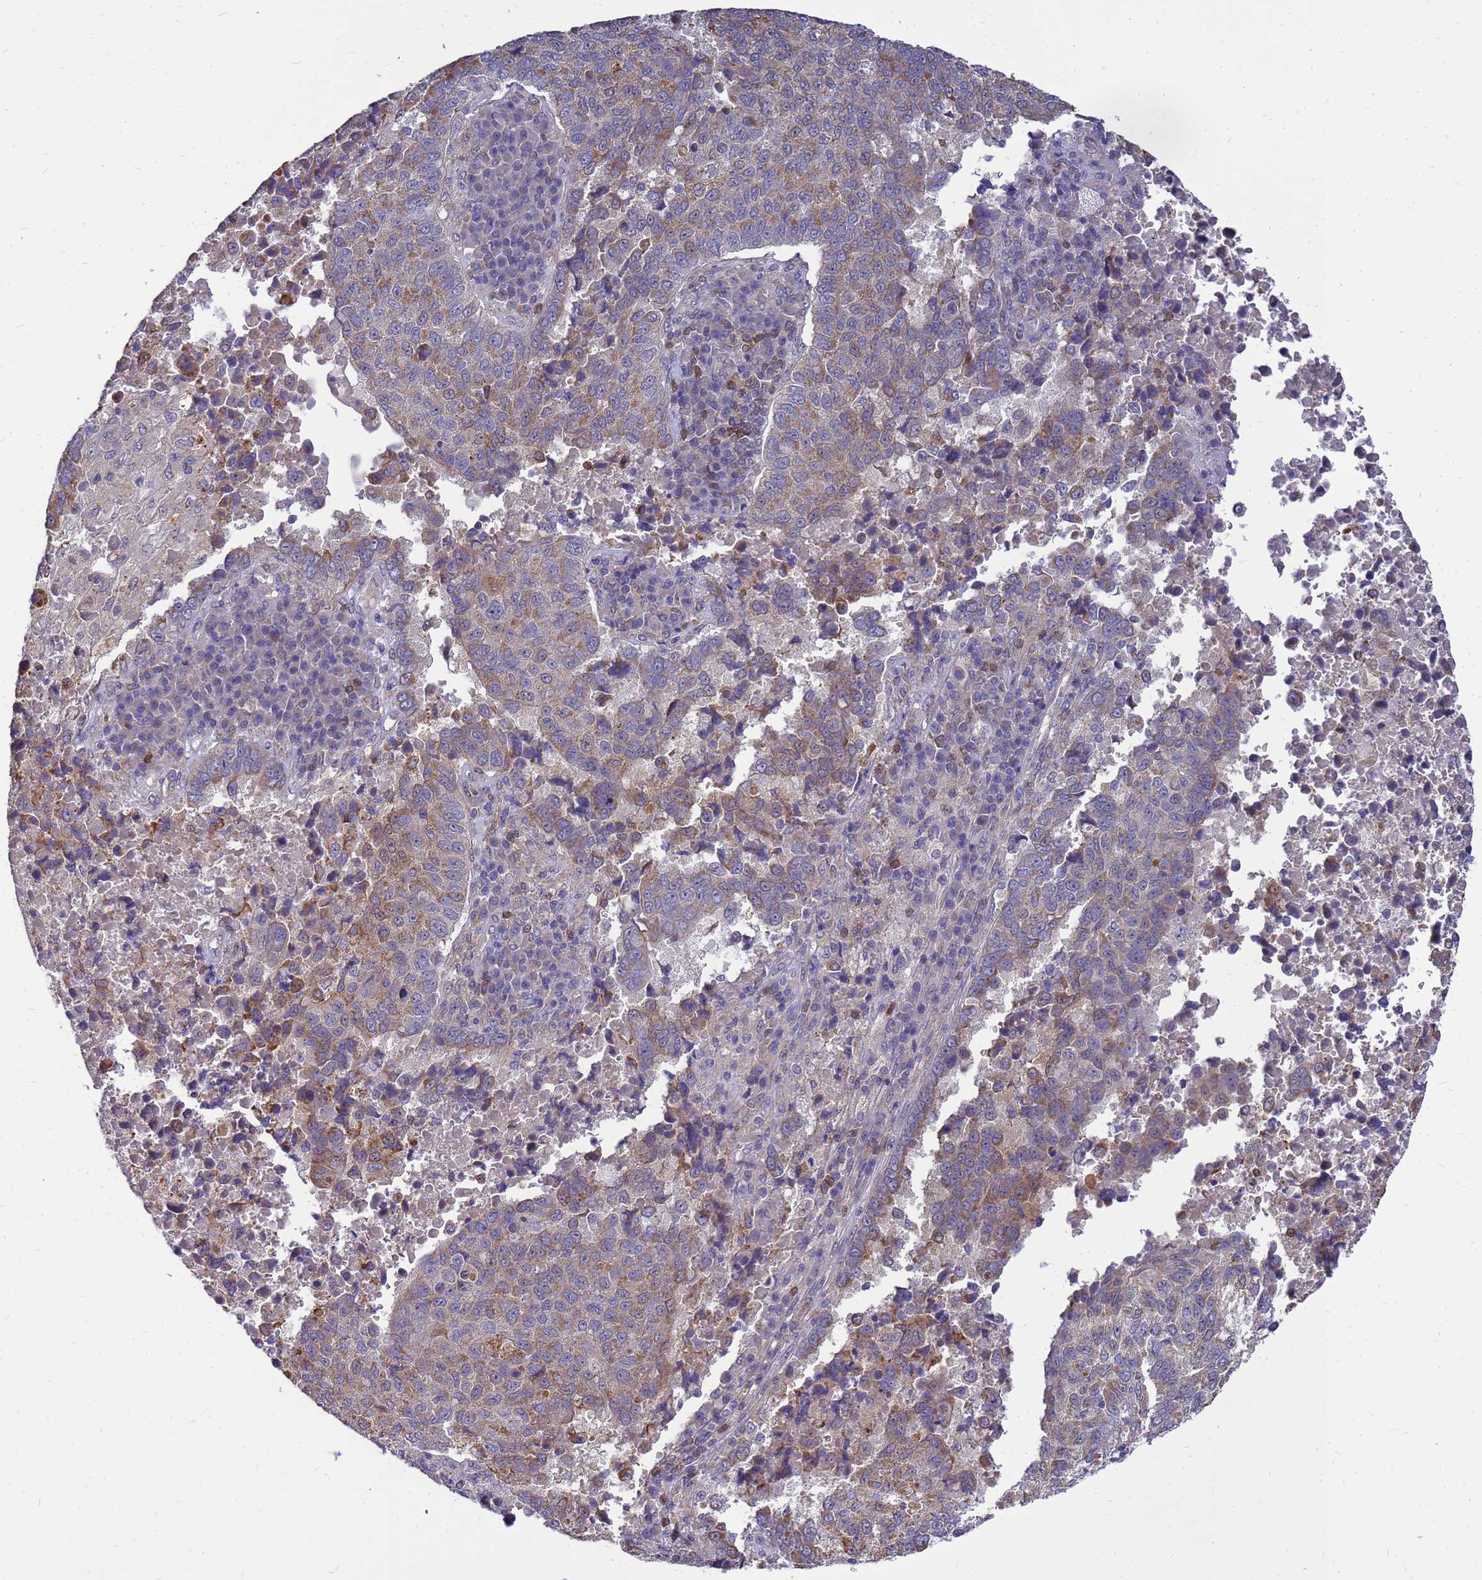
{"staining": {"intensity": "moderate", "quantity": "25%-75%", "location": "cytoplasmic/membranous"}, "tissue": "lung cancer", "cell_type": "Tumor cells", "image_type": "cancer", "snomed": [{"axis": "morphology", "description": "Squamous cell carcinoma, NOS"}, {"axis": "topography", "description": "Lung"}], "caption": "An image of squamous cell carcinoma (lung) stained for a protein shows moderate cytoplasmic/membranous brown staining in tumor cells.", "gene": "EIF4EBP3", "patient": {"sex": "male", "age": 73}}